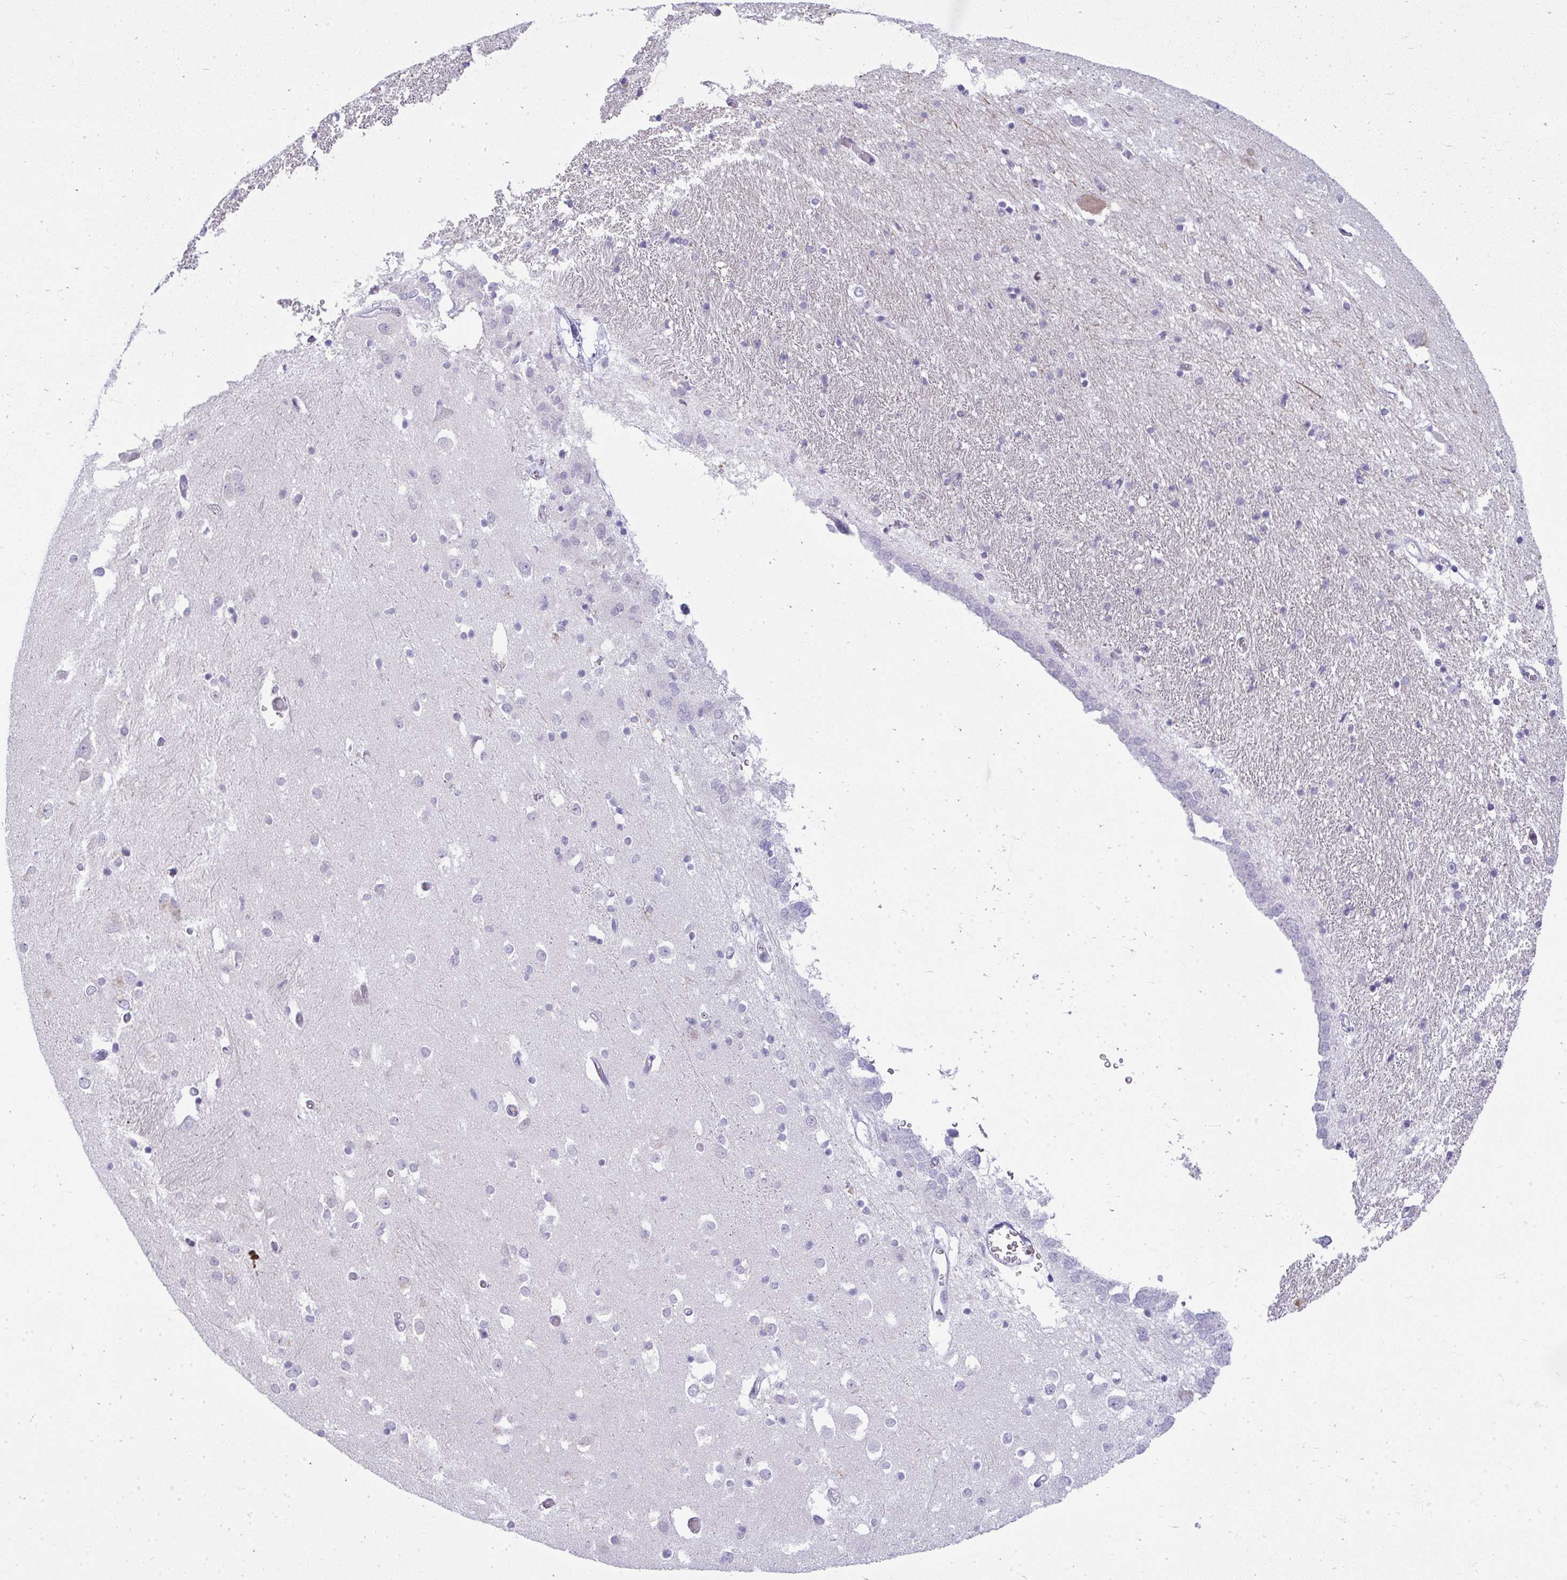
{"staining": {"intensity": "negative", "quantity": "none", "location": "none"}, "tissue": "caudate", "cell_type": "Glial cells", "image_type": "normal", "snomed": [{"axis": "morphology", "description": "Normal tissue, NOS"}, {"axis": "topography", "description": "Lateral ventricle wall"}, {"axis": "topography", "description": "Hippocampus"}], "caption": "The histopathology image shows no staining of glial cells in unremarkable caudate. Nuclei are stained in blue.", "gene": "VPS4B", "patient": {"sex": "female", "age": 63}}